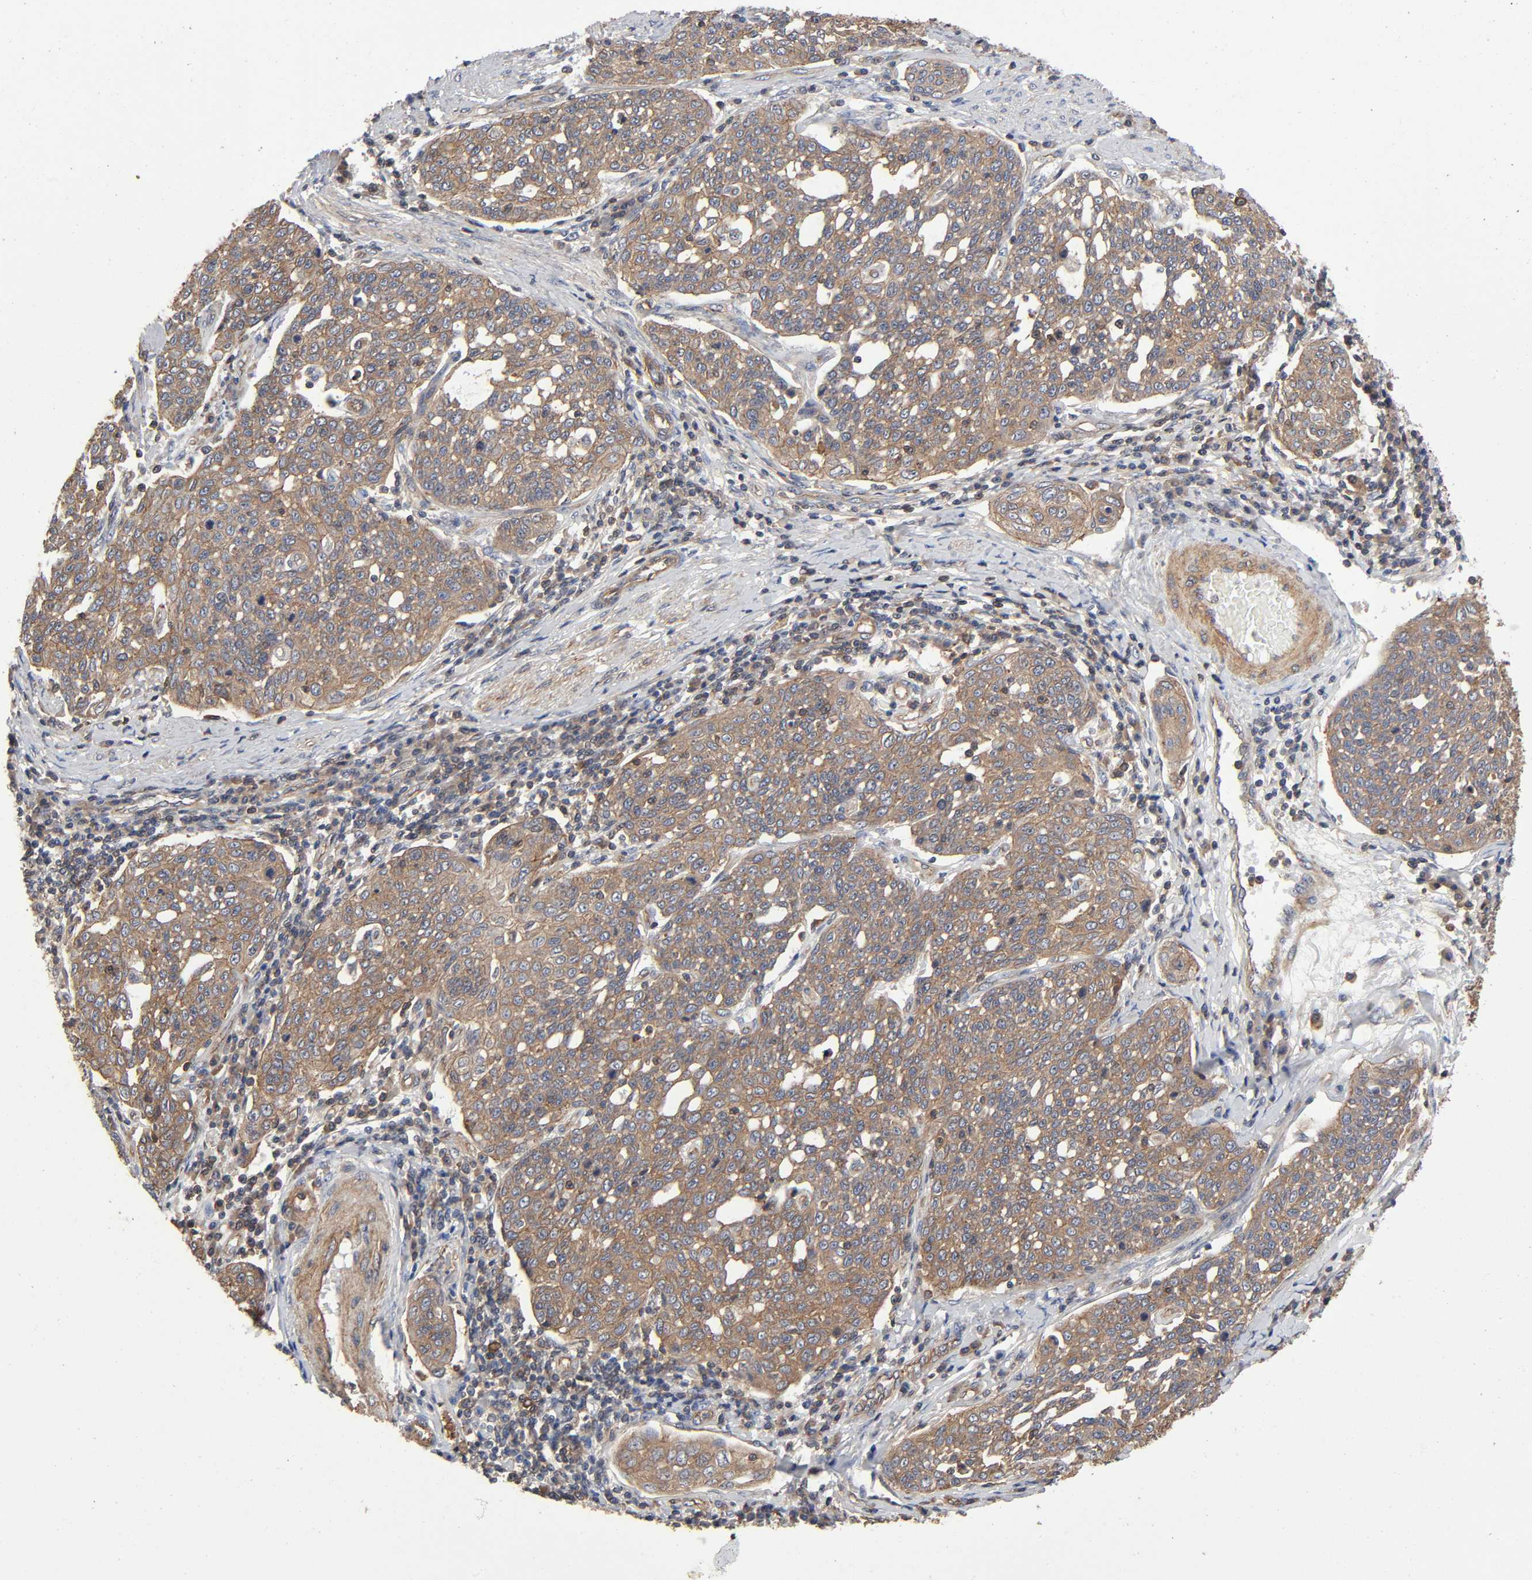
{"staining": {"intensity": "moderate", "quantity": ">75%", "location": "cytoplasmic/membranous"}, "tissue": "cervical cancer", "cell_type": "Tumor cells", "image_type": "cancer", "snomed": [{"axis": "morphology", "description": "Squamous cell carcinoma, NOS"}, {"axis": "topography", "description": "Cervix"}], "caption": "A high-resolution image shows immunohistochemistry (IHC) staining of cervical cancer (squamous cell carcinoma), which shows moderate cytoplasmic/membranous expression in approximately >75% of tumor cells.", "gene": "LAMTOR2", "patient": {"sex": "female", "age": 34}}